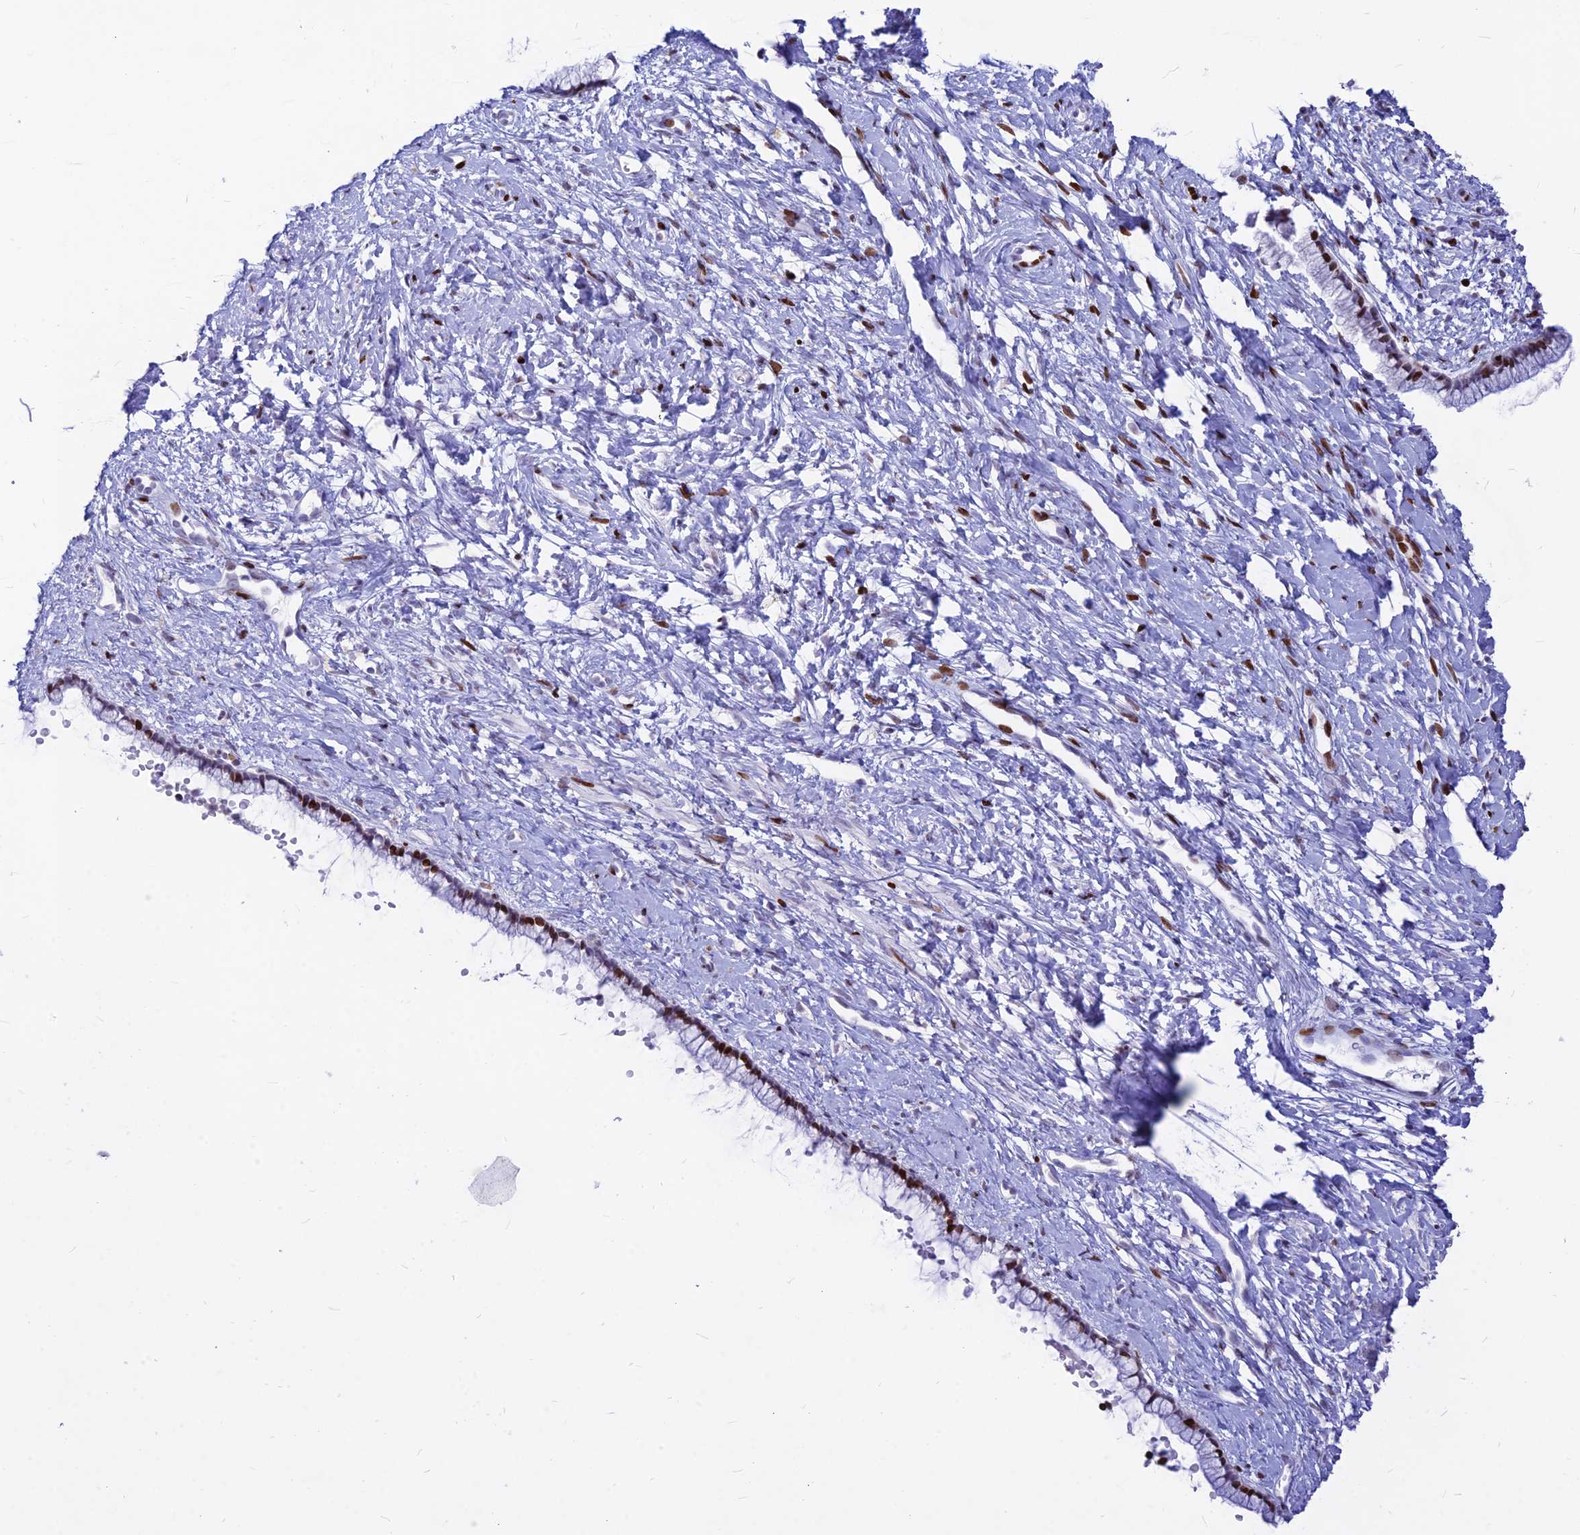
{"staining": {"intensity": "moderate", "quantity": "25%-75%", "location": "nuclear"}, "tissue": "cervix", "cell_type": "Glandular cells", "image_type": "normal", "snomed": [{"axis": "morphology", "description": "Normal tissue, NOS"}, {"axis": "topography", "description": "Cervix"}], "caption": "Immunohistochemistry (IHC) photomicrograph of unremarkable cervix stained for a protein (brown), which exhibits medium levels of moderate nuclear staining in about 25%-75% of glandular cells.", "gene": "PRPS1", "patient": {"sex": "female", "age": 57}}